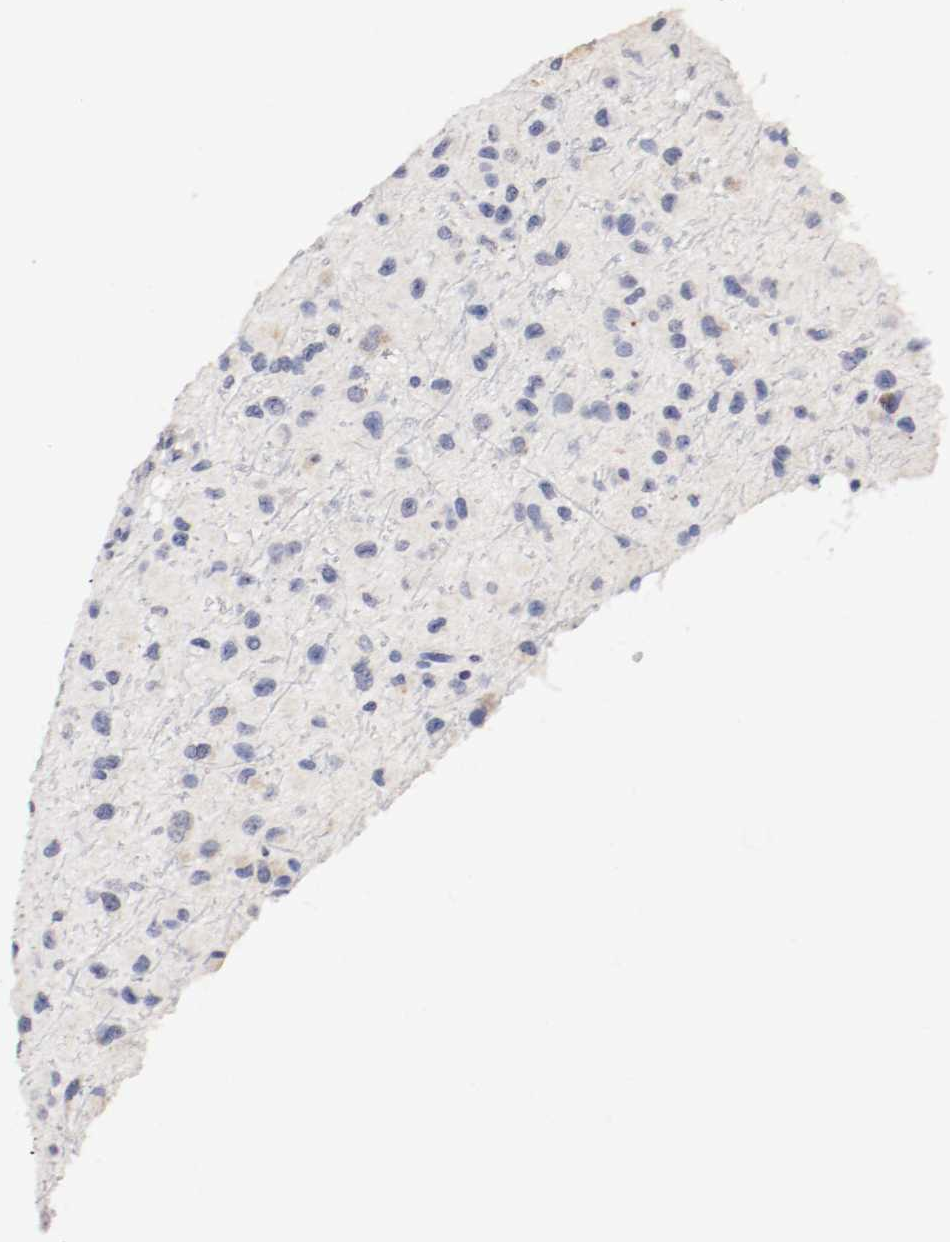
{"staining": {"intensity": "weak", "quantity": "<25%", "location": "cytoplasmic/membranous"}, "tissue": "glioma", "cell_type": "Tumor cells", "image_type": "cancer", "snomed": [{"axis": "morphology", "description": "Glioma, malignant, Low grade"}, {"axis": "topography", "description": "Brain"}], "caption": "Human malignant glioma (low-grade) stained for a protein using immunohistochemistry (IHC) demonstrates no positivity in tumor cells.", "gene": "TRAF2", "patient": {"sex": "male", "age": 42}}